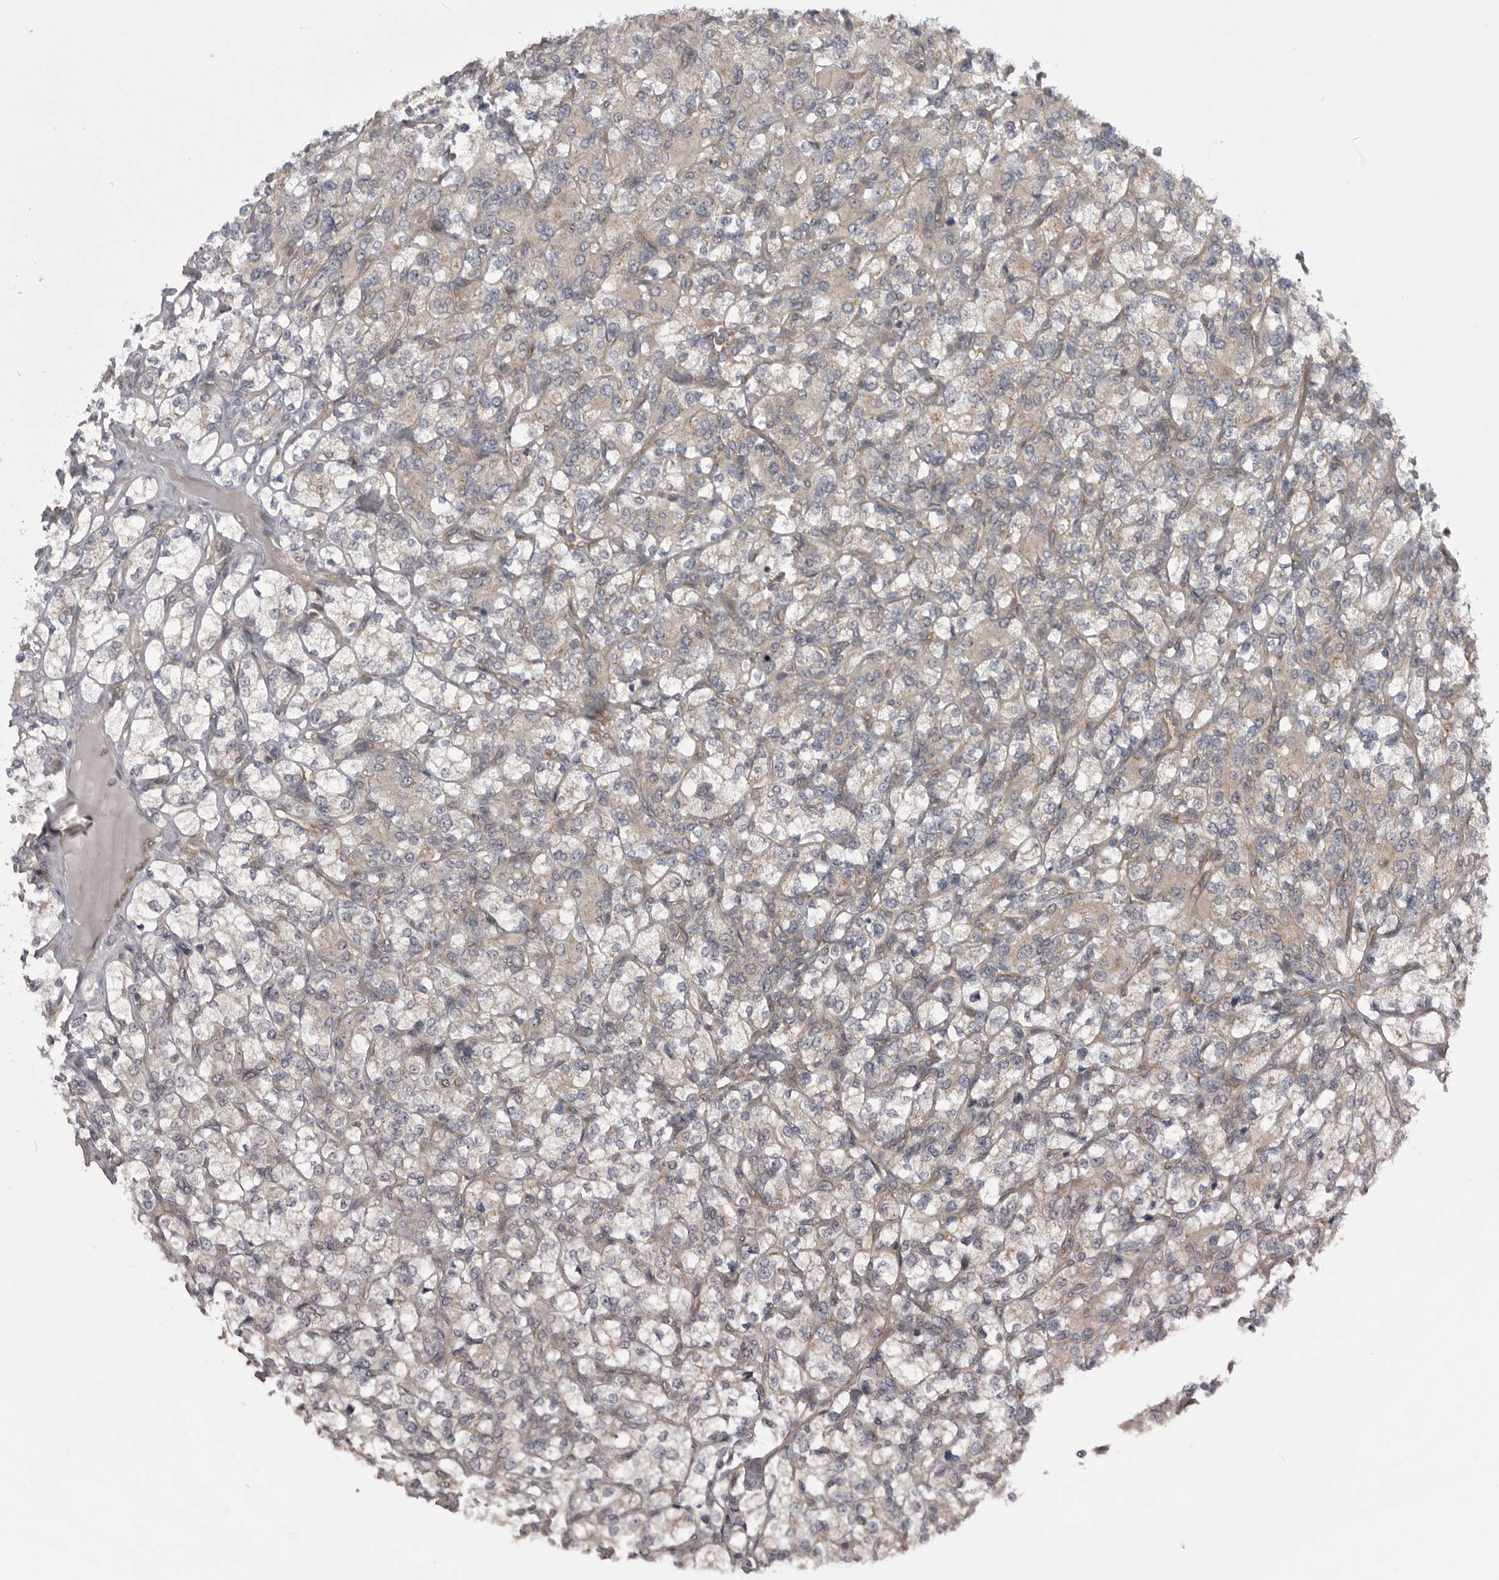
{"staining": {"intensity": "negative", "quantity": "none", "location": "none"}, "tissue": "renal cancer", "cell_type": "Tumor cells", "image_type": "cancer", "snomed": [{"axis": "morphology", "description": "Adenocarcinoma, NOS"}, {"axis": "topography", "description": "Kidney"}], "caption": "Immunohistochemistry (IHC) photomicrograph of renal adenocarcinoma stained for a protein (brown), which shows no expression in tumor cells.", "gene": "PDCL", "patient": {"sex": "male", "age": 77}}